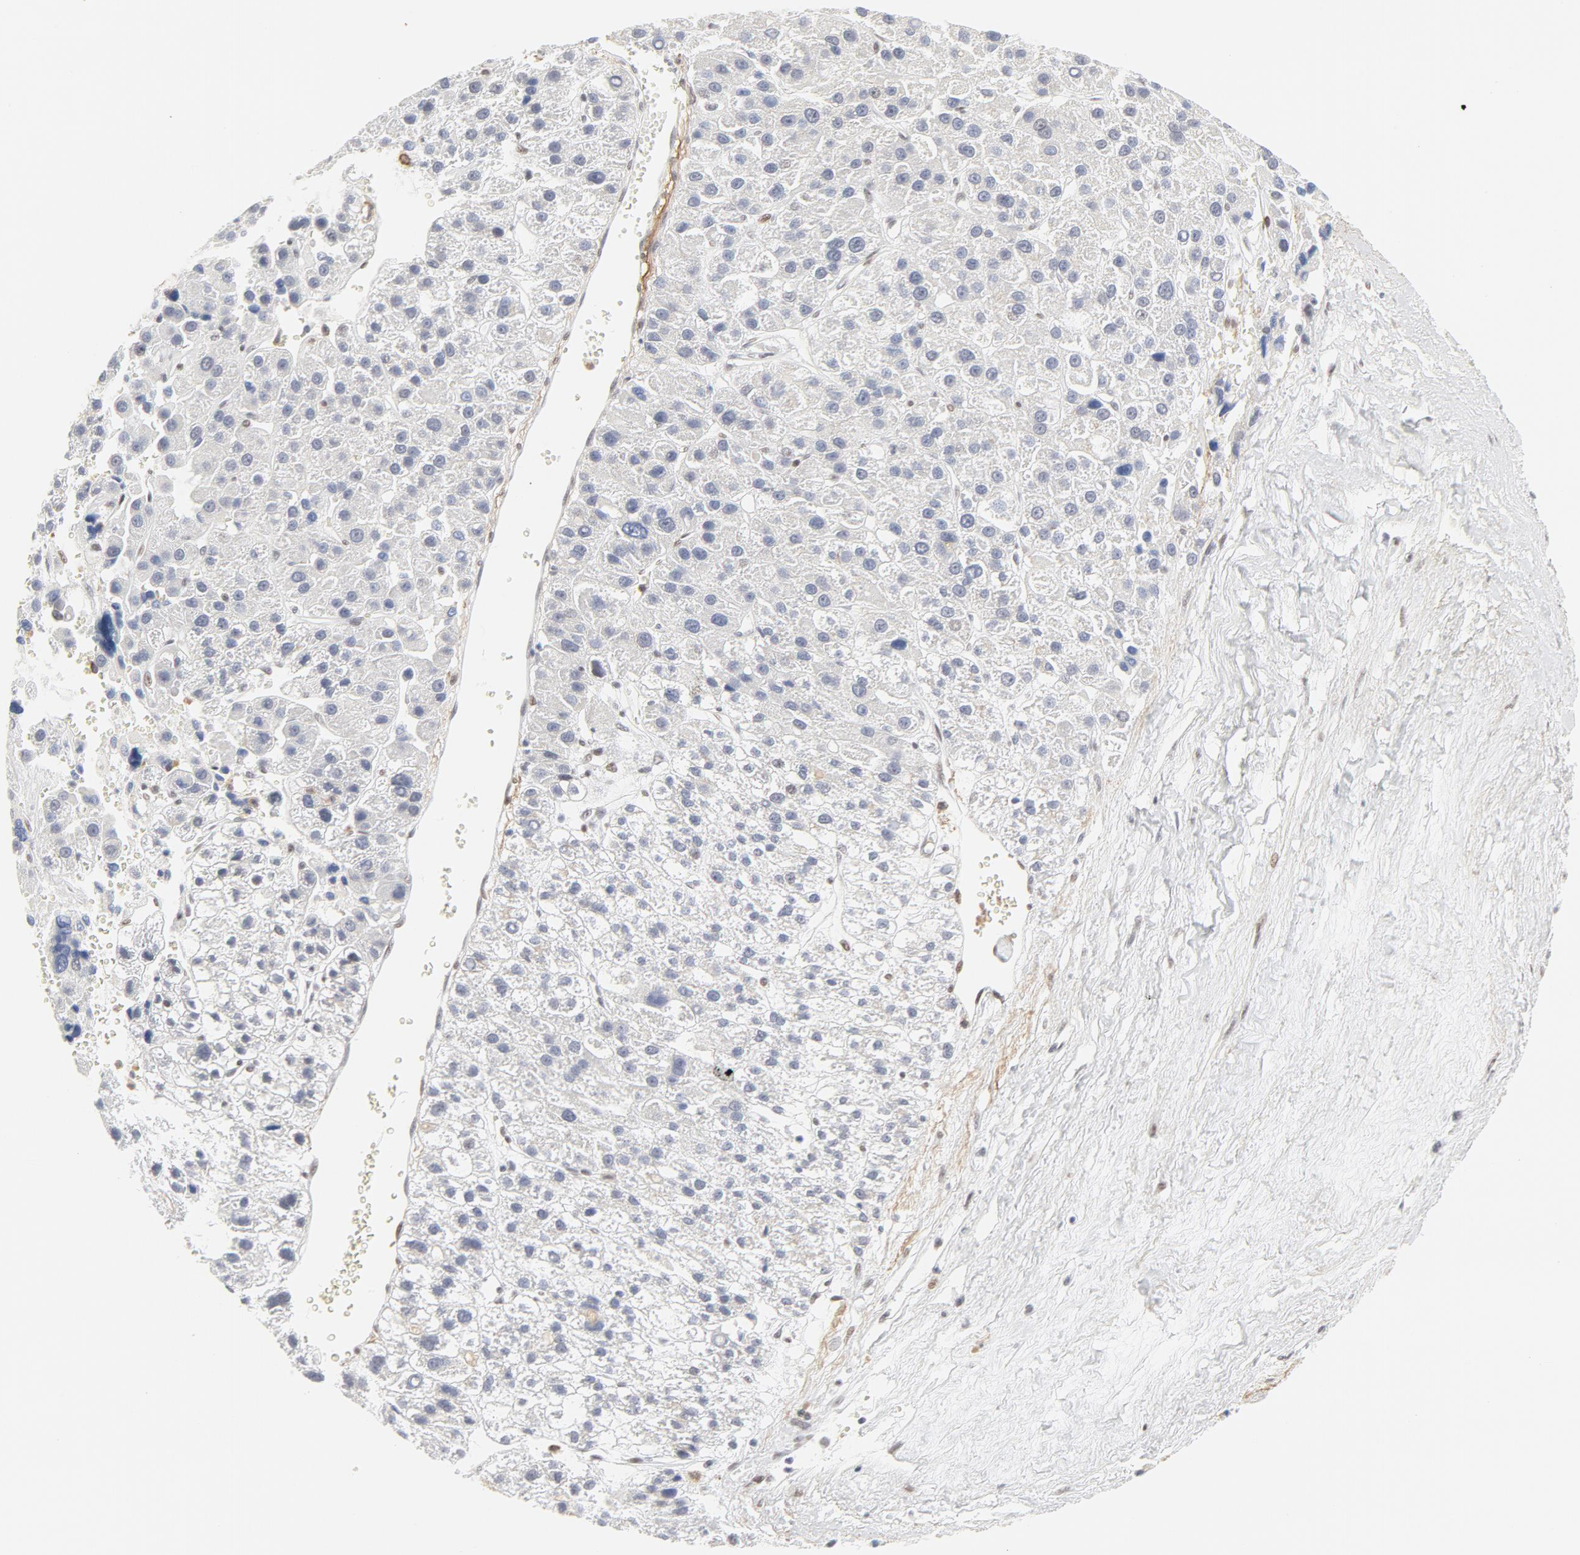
{"staining": {"intensity": "negative", "quantity": "none", "location": "none"}, "tissue": "liver cancer", "cell_type": "Tumor cells", "image_type": "cancer", "snomed": [{"axis": "morphology", "description": "Carcinoma, Hepatocellular, NOS"}, {"axis": "topography", "description": "Liver"}], "caption": "Human liver cancer stained for a protein using immunohistochemistry (IHC) shows no staining in tumor cells.", "gene": "PBX1", "patient": {"sex": "female", "age": 85}}